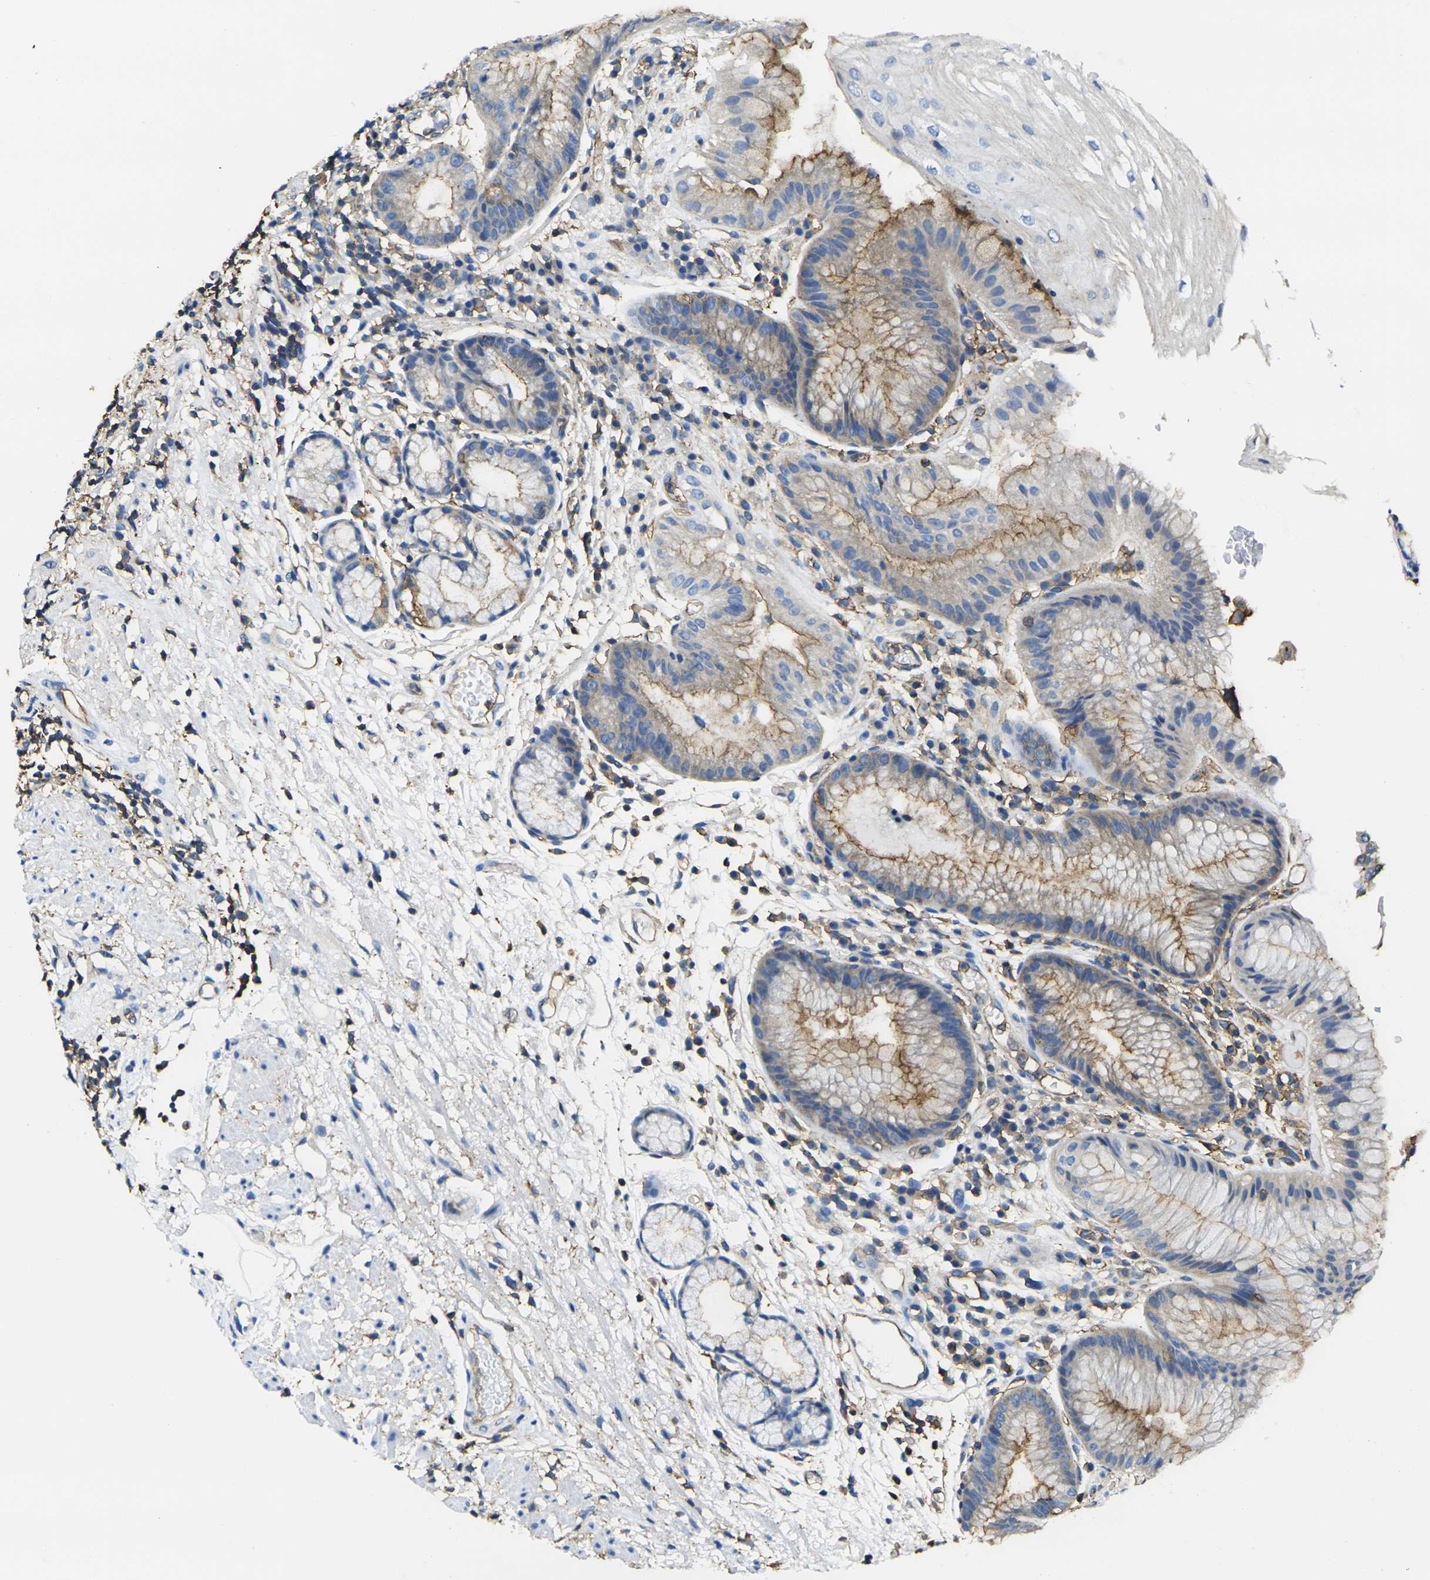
{"staining": {"intensity": "moderate", "quantity": "25%-75%", "location": "cytoplasmic/membranous"}, "tissue": "stomach", "cell_type": "Glandular cells", "image_type": "normal", "snomed": [{"axis": "morphology", "description": "Normal tissue, NOS"}, {"axis": "topography", "description": "Stomach, upper"}], "caption": "Protein staining of benign stomach demonstrates moderate cytoplasmic/membranous expression in about 25%-75% of glandular cells. Ihc stains the protein in brown and the nuclei are stained blue.", "gene": "FAM110D", "patient": {"sex": "male", "age": 72}}